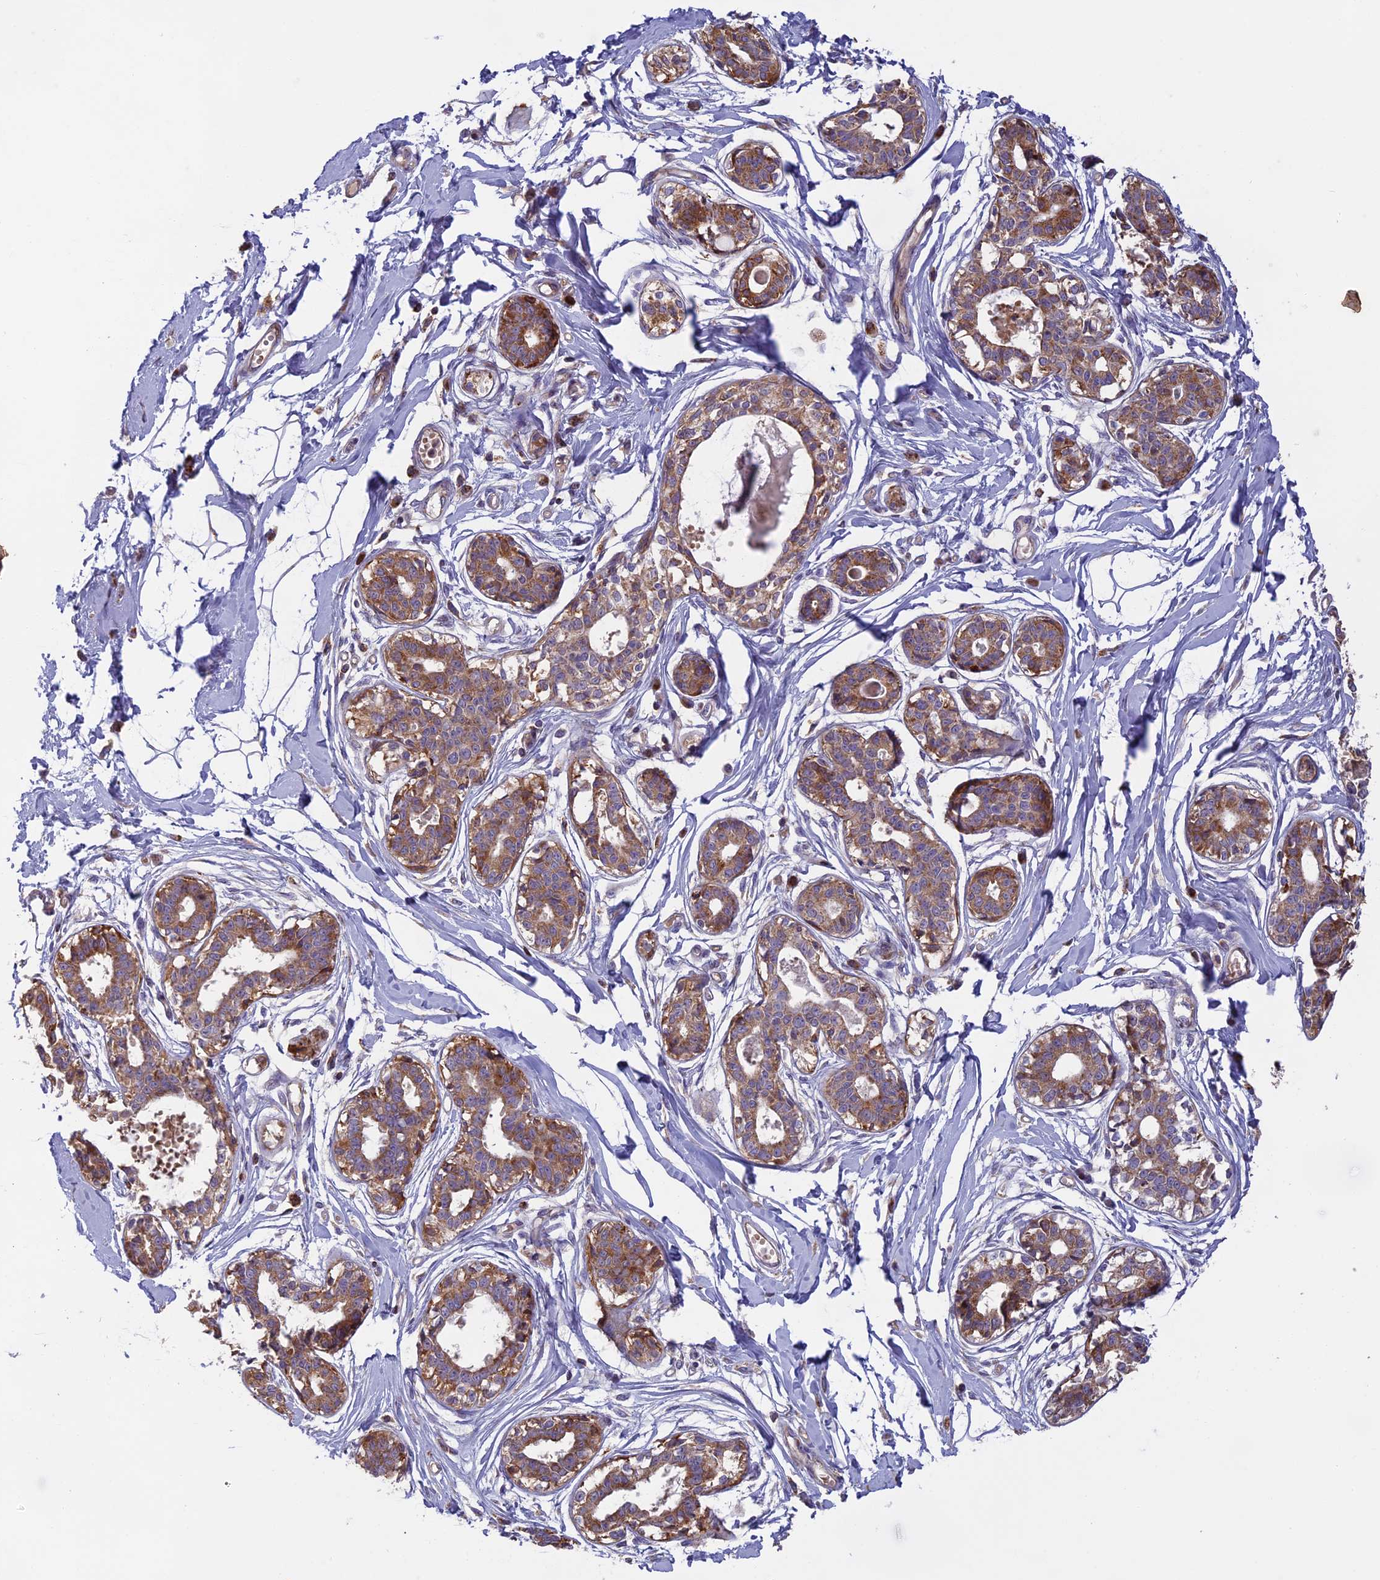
{"staining": {"intensity": "negative", "quantity": "none", "location": "none"}, "tissue": "breast", "cell_type": "Adipocytes", "image_type": "normal", "snomed": [{"axis": "morphology", "description": "Normal tissue, NOS"}, {"axis": "topography", "description": "Breast"}], "caption": "DAB (3,3'-diaminobenzidine) immunohistochemical staining of benign breast shows no significant positivity in adipocytes.", "gene": "EDAR", "patient": {"sex": "female", "age": 45}}